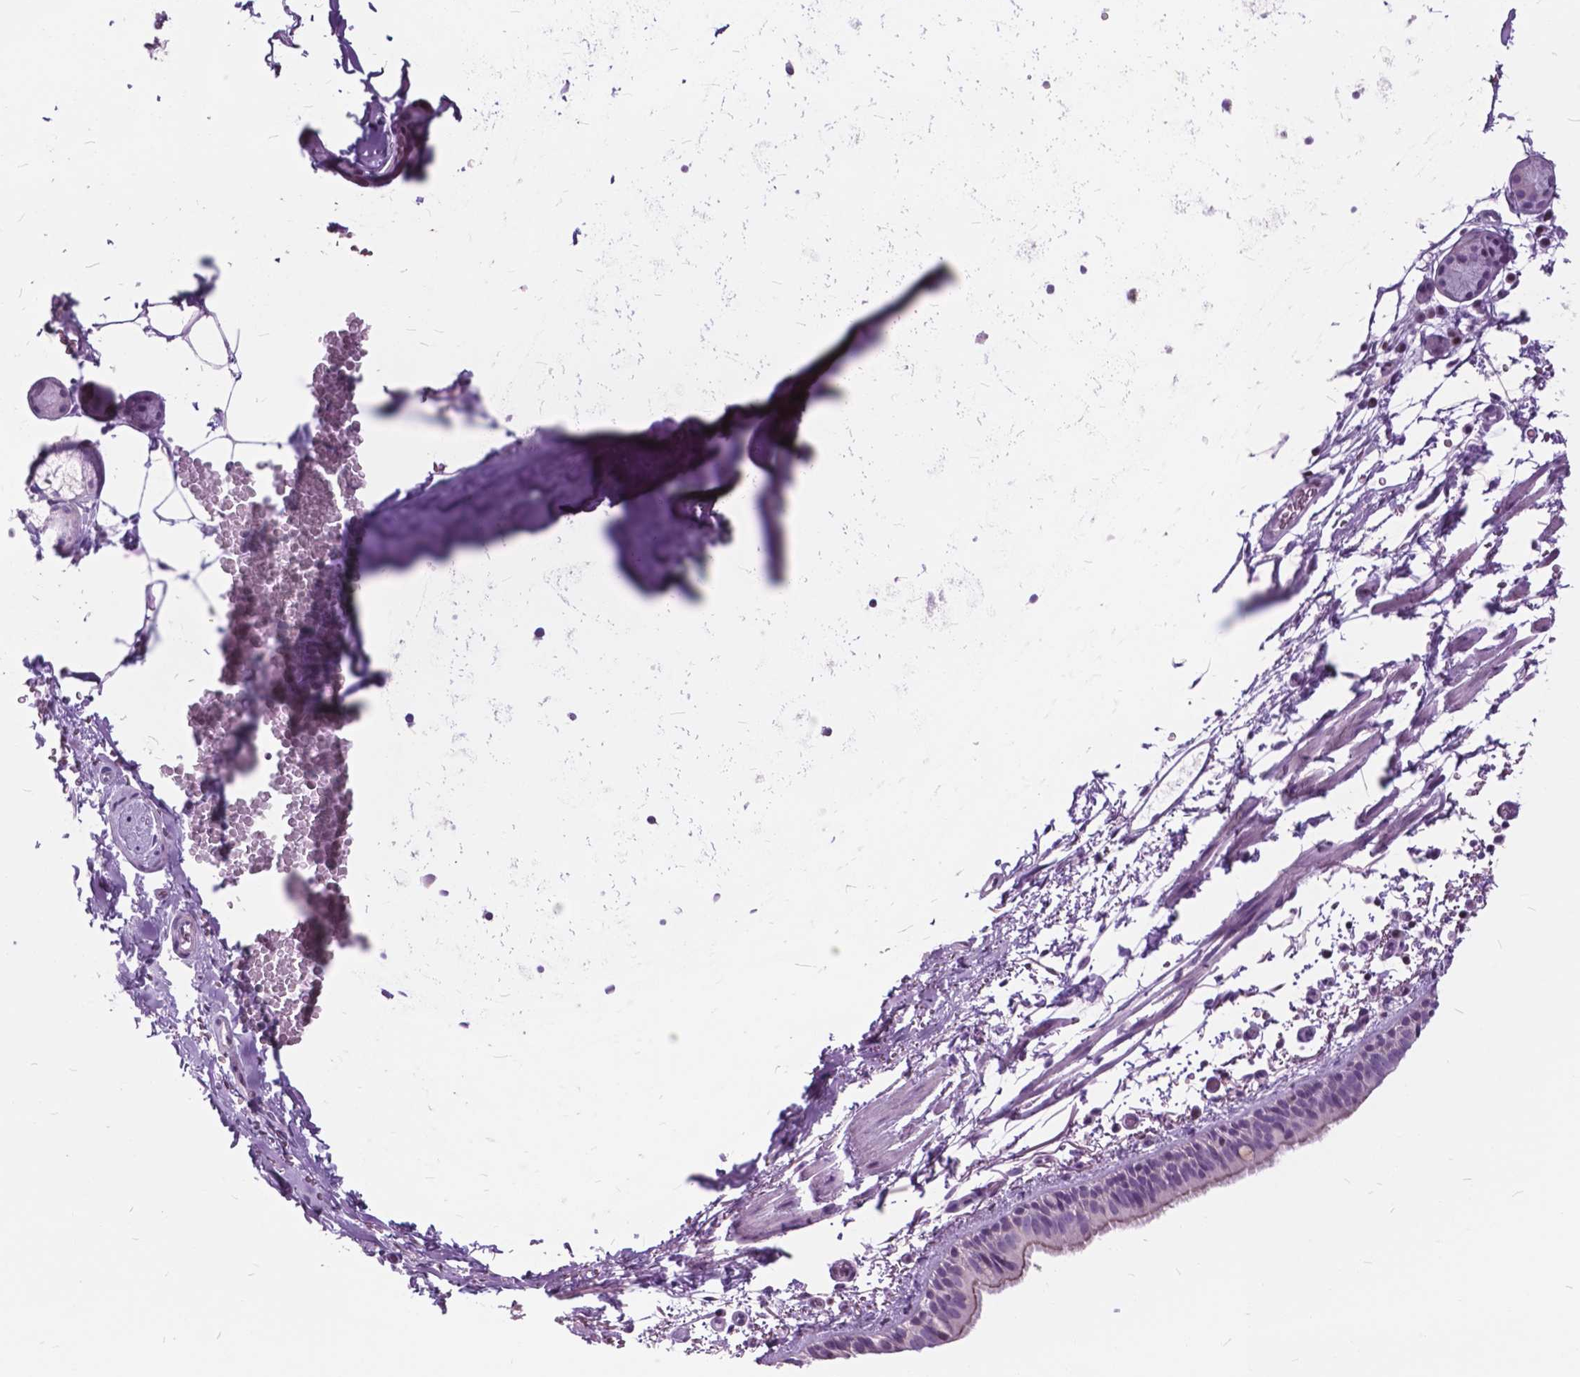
{"staining": {"intensity": "negative", "quantity": "none", "location": "none"}, "tissue": "bronchus", "cell_type": "Respiratory epithelial cells", "image_type": "normal", "snomed": [{"axis": "morphology", "description": "Normal tissue, NOS"}, {"axis": "topography", "description": "Bronchus"}], "caption": "Immunohistochemistry (IHC) photomicrograph of normal bronchus stained for a protein (brown), which demonstrates no positivity in respiratory epithelial cells. Brightfield microscopy of immunohistochemistry stained with DAB (brown) and hematoxylin (blue), captured at high magnification.", "gene": "SP140", "patient": {"sex": "female", "age": 61}}